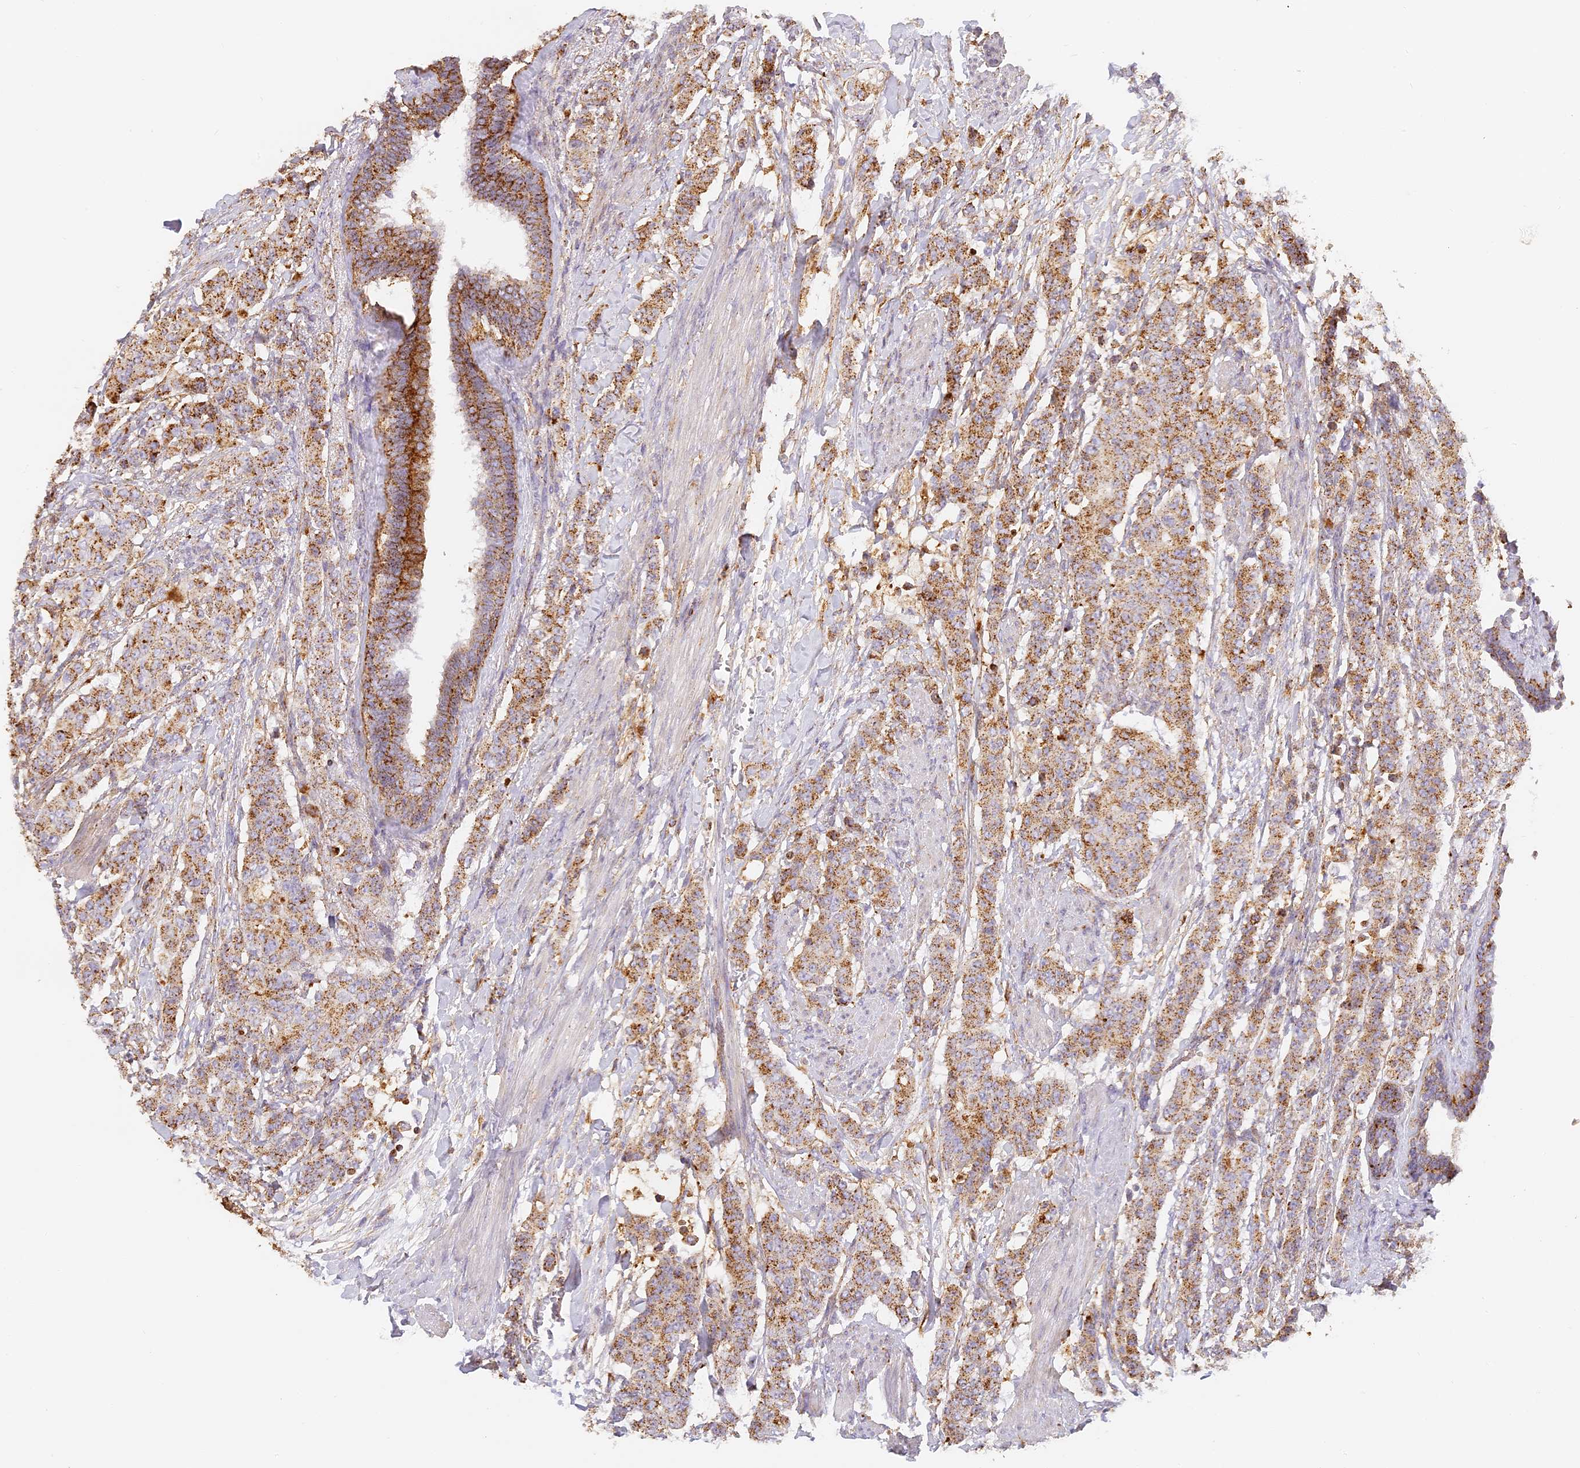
{"staining": {"intensity": "moderate", "quantity": ">75%", "location": "cytoplasmic/membranous"}, "tissue": "breast cancer", "cell_type": "Tumor cells", "image_type": "cancer", "snomed": [{"axis": "morphology", "description": "Duct carcinoma"}, {"axis": "topography", "description": "Breast"}], "caption": "Brown immunohistochemical staining in human breast intraductal carcinoma shows moderate cytoplasmic/membranous staining in approximately >75% of tumor cells. The protein is shown in brown color, while the nuclei are stained blue.", "gene": "LAMP2", "patient": {"sex": "female", "age": 40}}